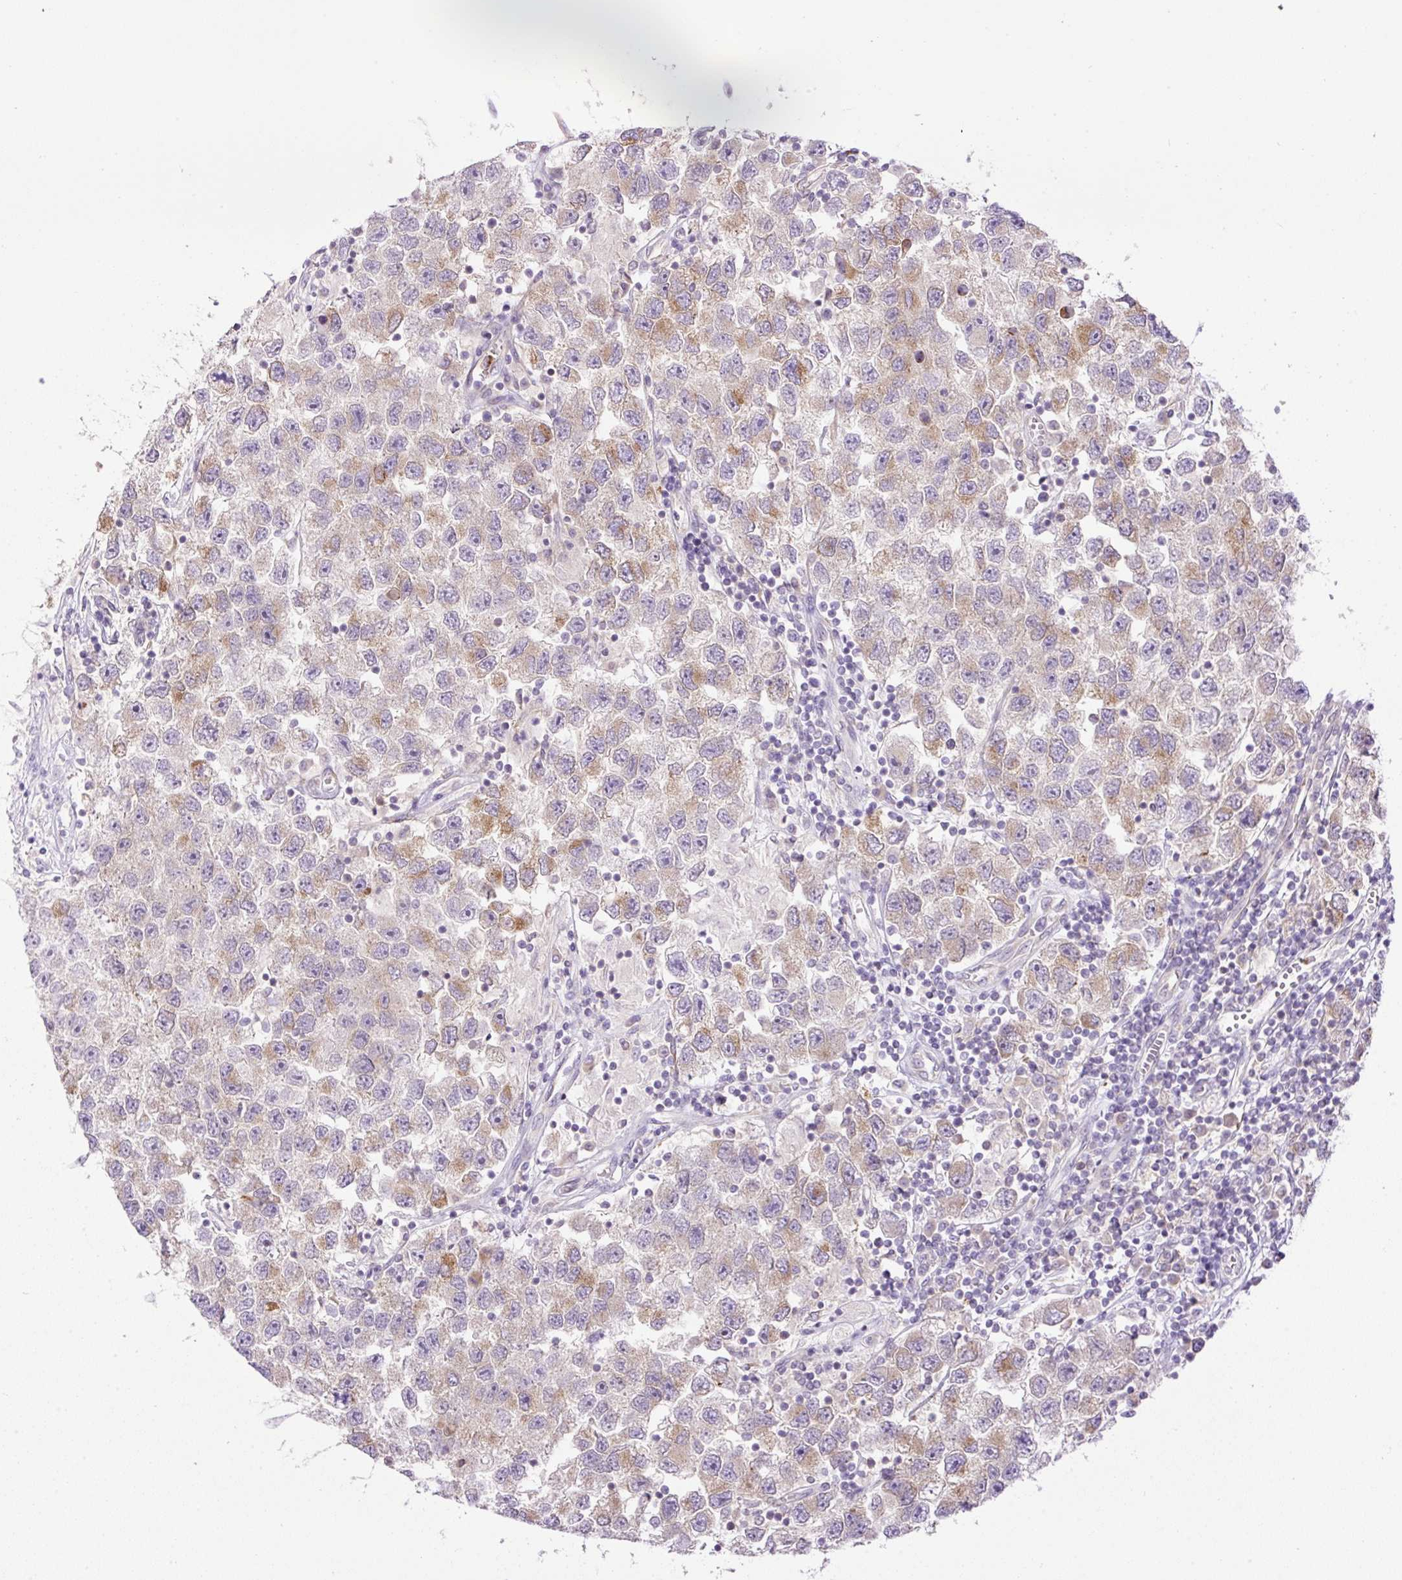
{"staining": {"intensity": "moderate", "quantity": "25%-75%", "location": "cytoplasmic/membranous"}, "tissue": "testis cancer", "cell_type": "Tumor cells", "image_type": "cancer", "snomed": [{"axis": "morphology", "description": "Seminoma, NOS"}, {"axis": "topography", "description": "Testis"}], "caption": "A brown stain shows moderate cytoplasmic/membranous expression of a protein in testis cancer (seminoma) tumor cells. The protein is shown in brown color, while the nuclei are stained blue.", "gene": "POFUT1", "patient": {"sex": "male", "age": 26}}